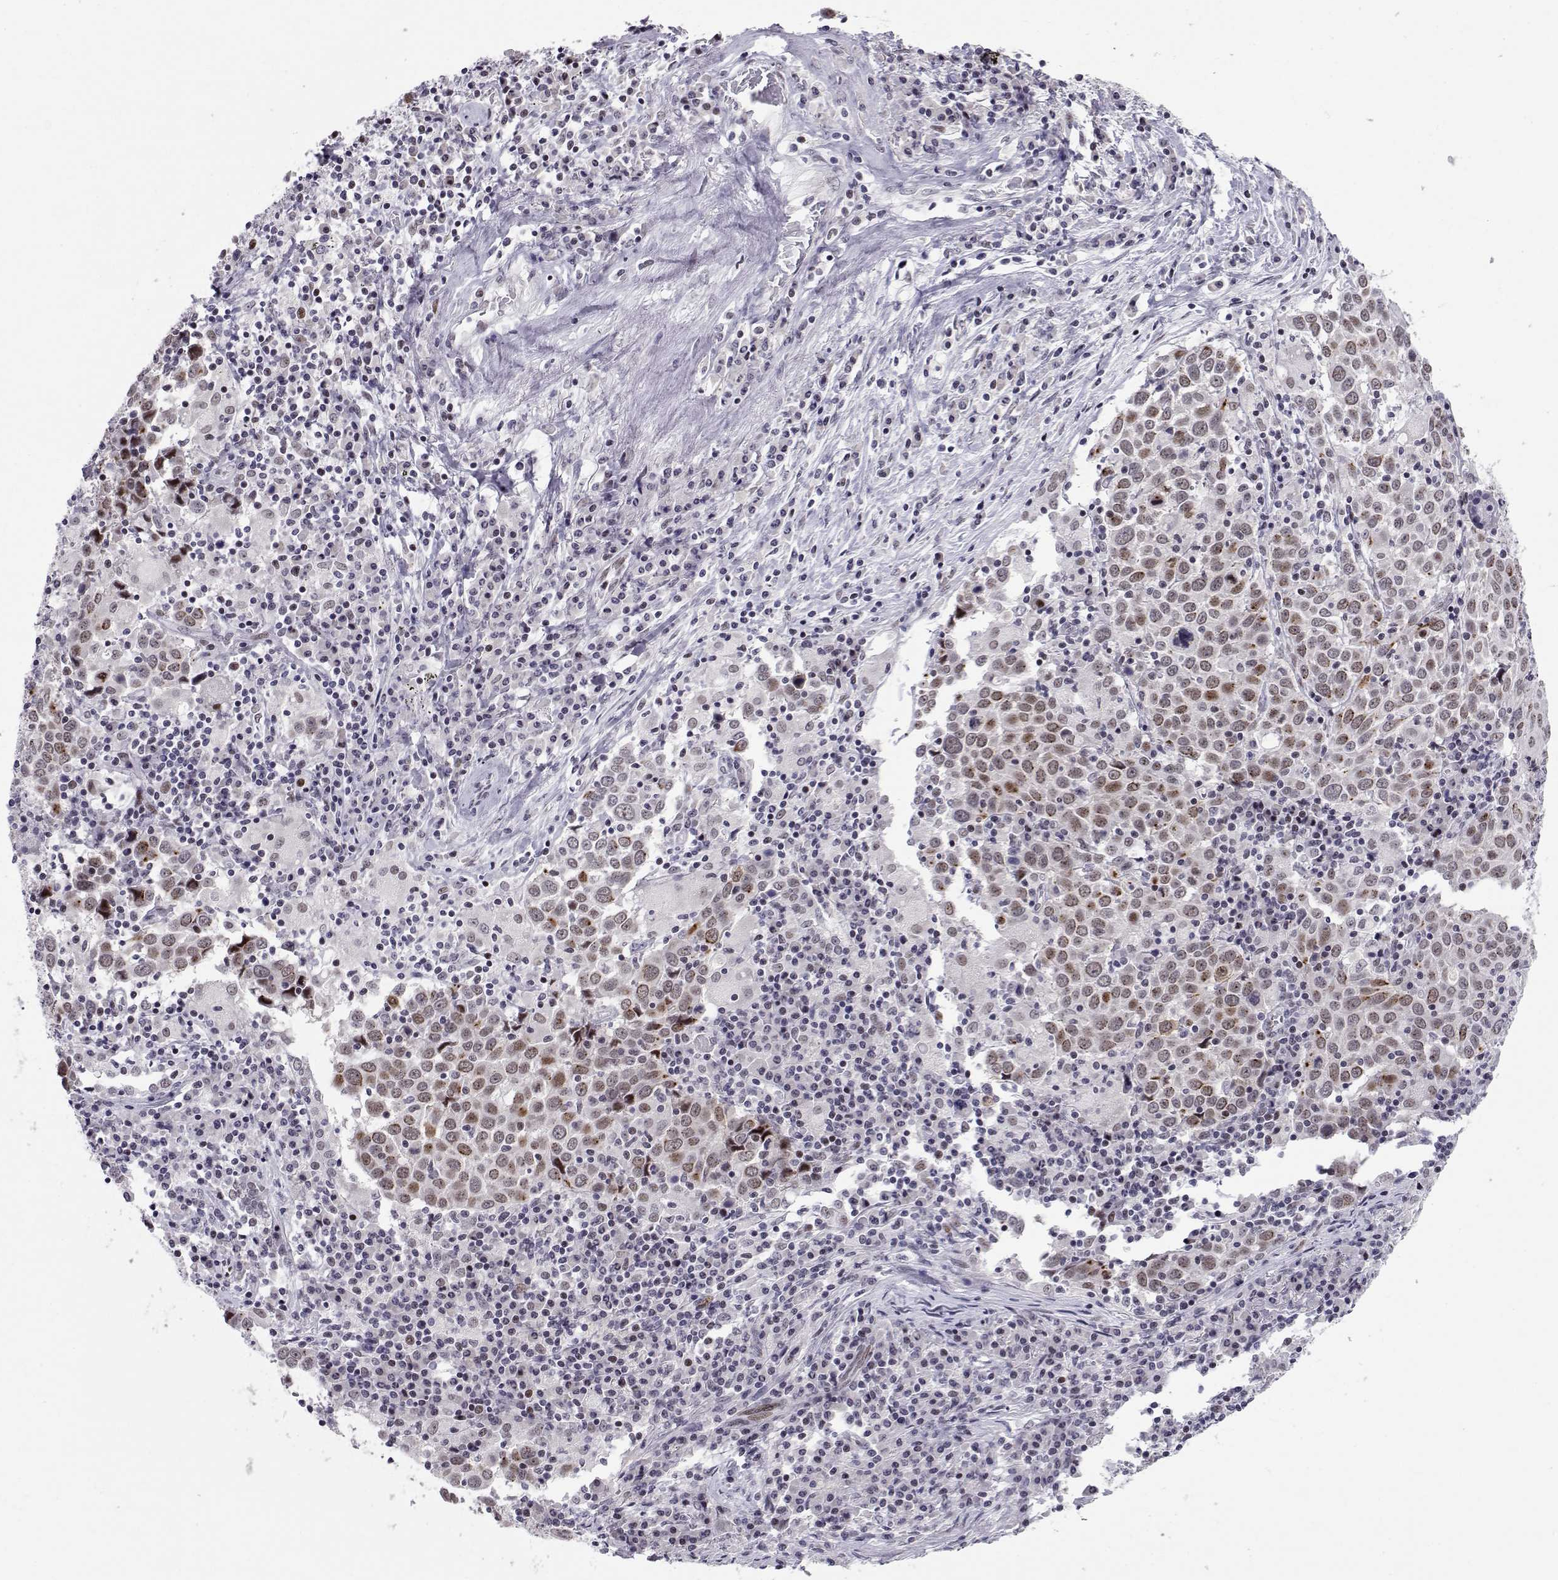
{"staining": {"intensity": "negative", "quantity": "none", "location": "none"}, "tissue": "lung cancer", "cell_type": "Tumor cells", "image_type": "cancer", "snomed": [{"axis": "morphology", "description": "Squamous cell carcinoma, NOS"}, {"axis": "topography", "description": "Lung"}], "caption": "High power microscopy image of an immunohistochemistry photomicrograph of squamous cell carcinoma (lung), revealing no significant positivity in tumor cells.", "gene": "SIX6", "patient": {"sex": "male", "age": 57}}